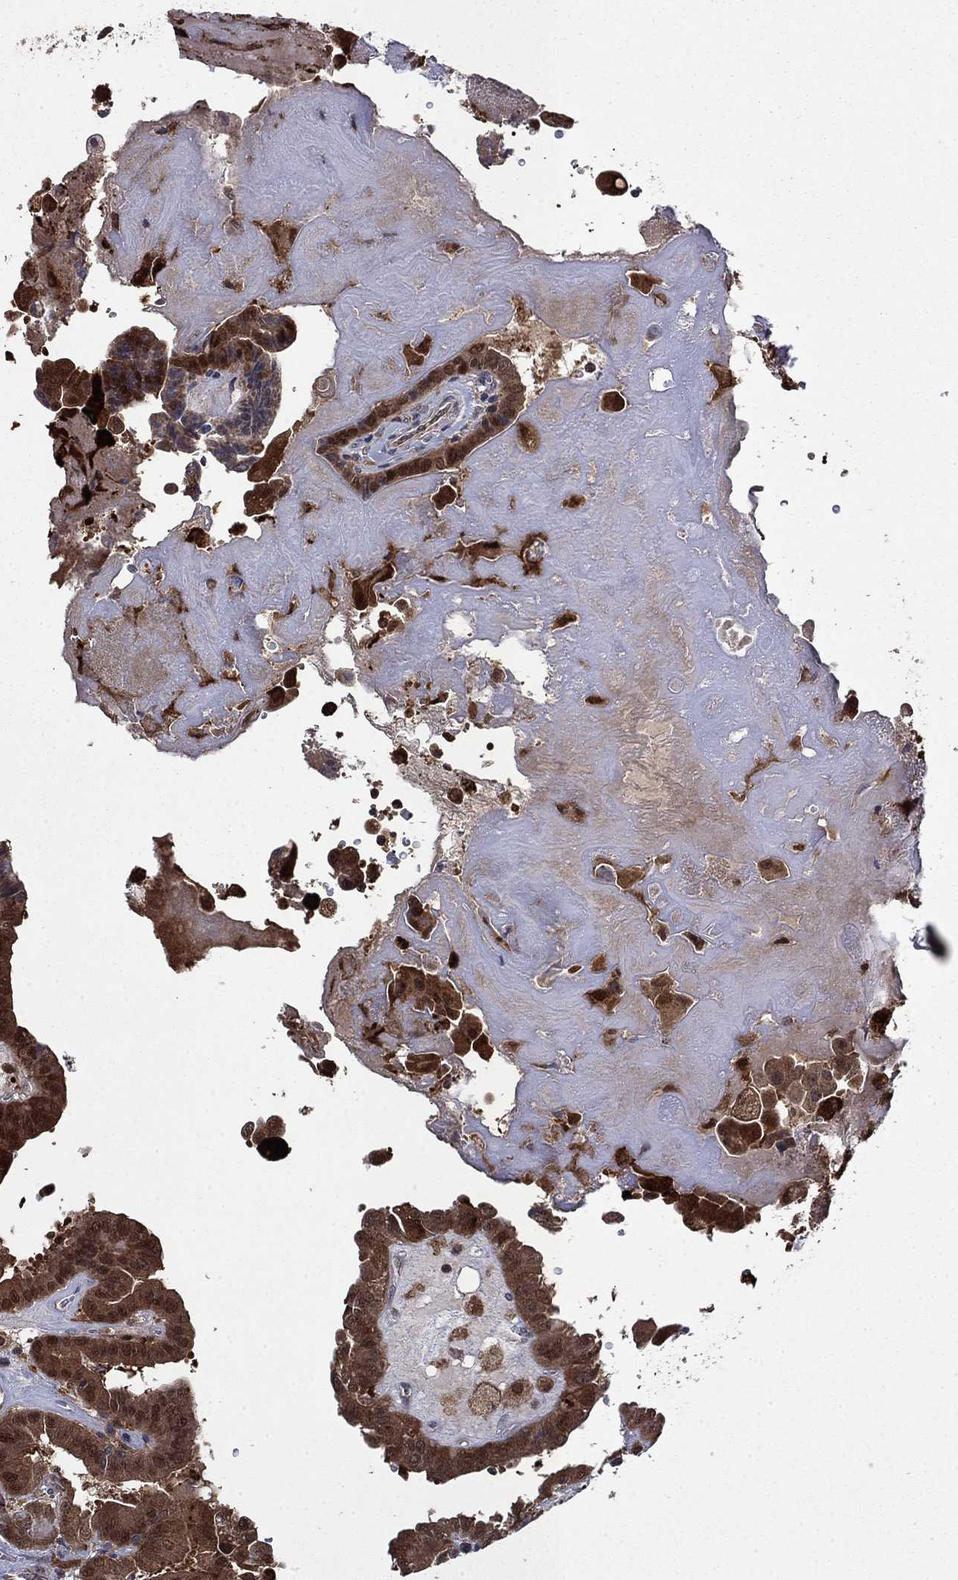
{"staining": {"intensity": "strong", "quantity": ">75%", "location": "cytoplasmic/membranous"}, "tissue": "thyroid cancer", "cell_type": "Tumor cells", "image_type": "cancer", "snomed": [{"axis": "morphology", "description": "Papillary adenocarcinoma, NOS"}, {"axis": "topography", "description": "Thyroid gland"}], "caption": "An immunohistochemistry (IHC) photomicrograph of tumor tissue is shown. Protein staining in brown shows strong cytoplasmic/membranous positivity in thyroid cancer within tumor cells. Nuclei are stained in blue.", "gene": "TPMT", "patient": {"sex": "female", "age": 37}}